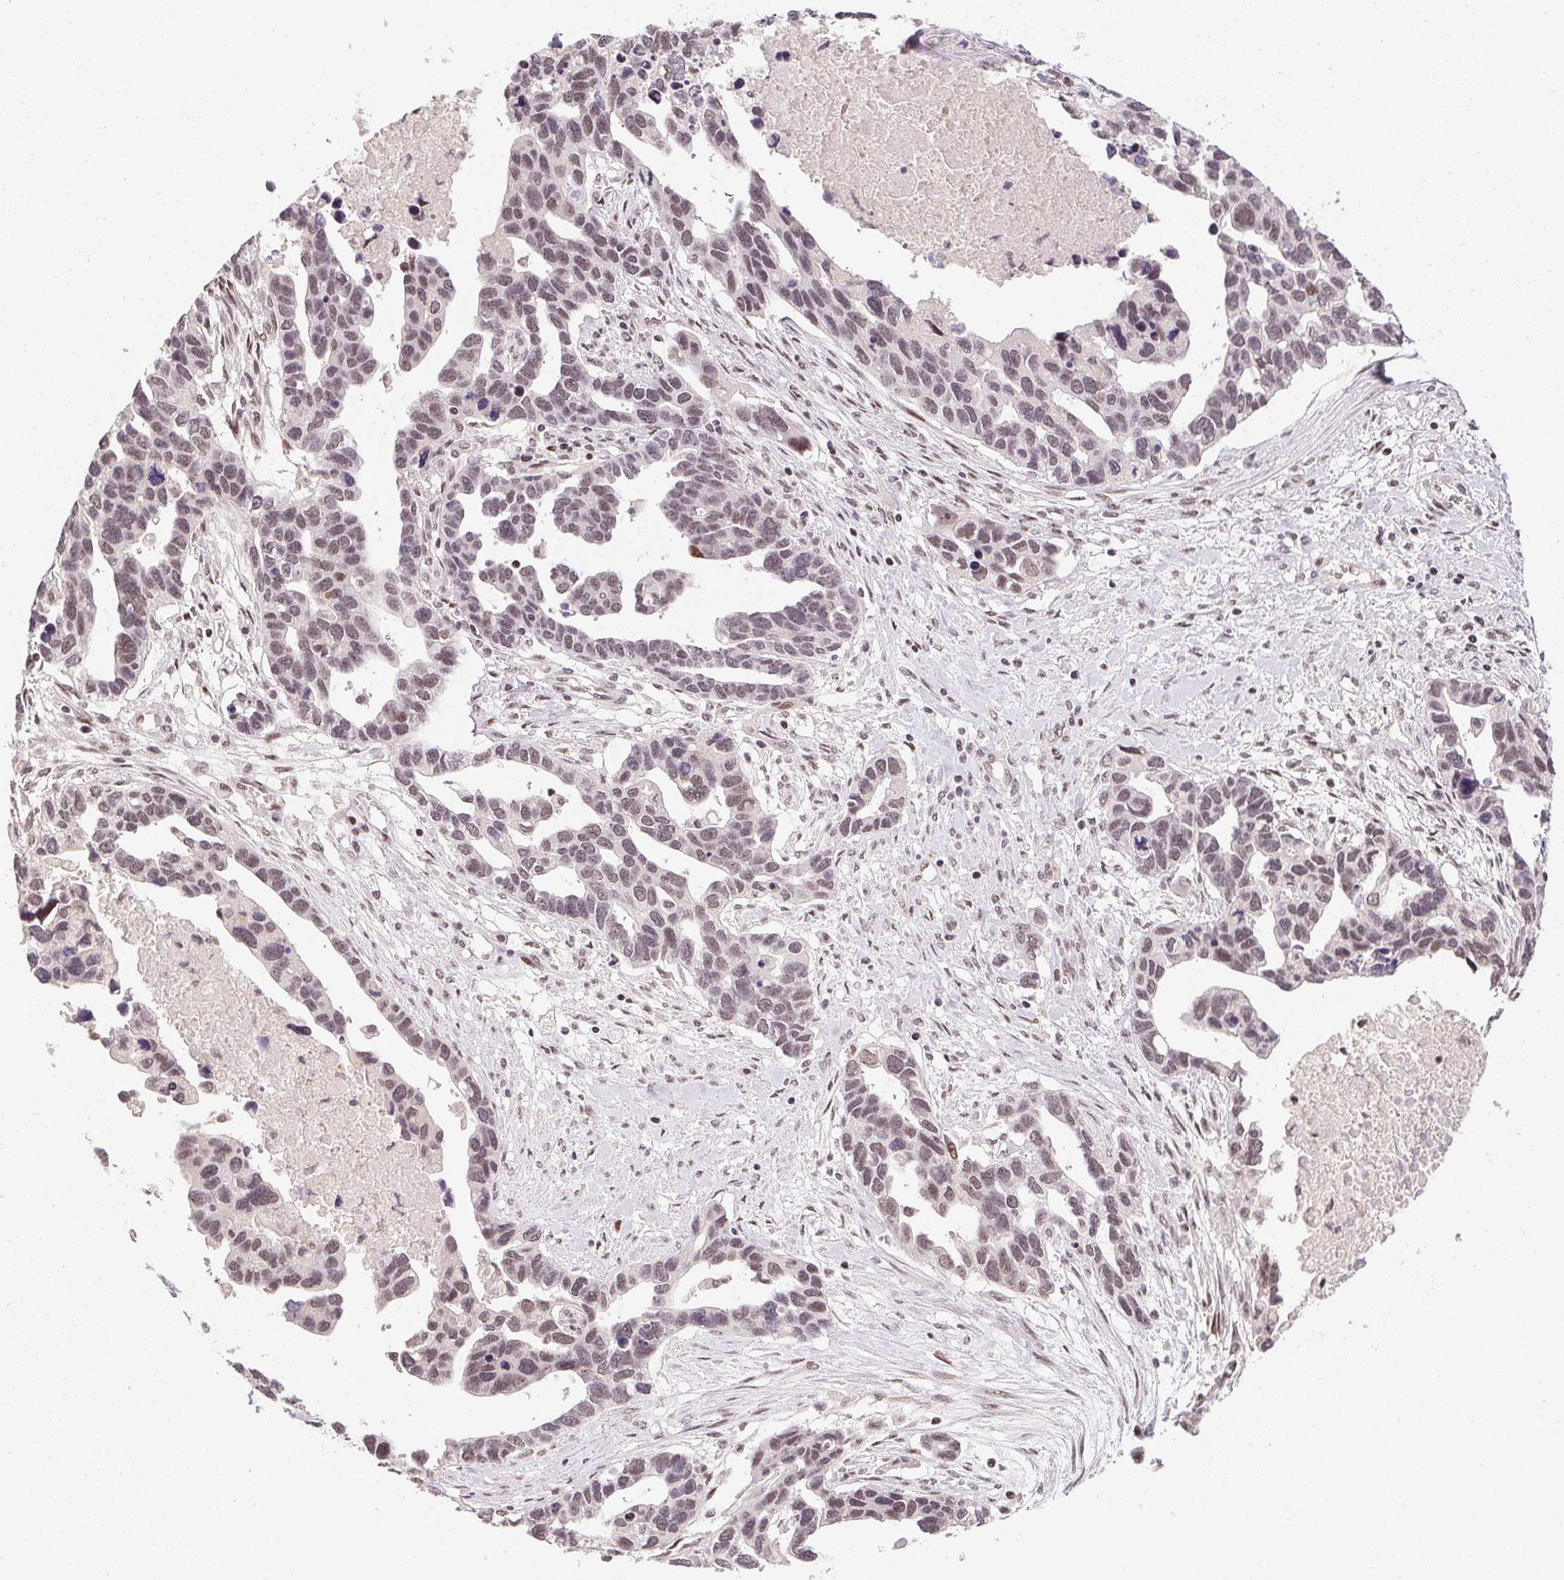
{"staining": {"intensity": "weak", "quantity": "25%-75%", "location": "nuclear"}, "tissue": "ovarian cancer", "cell_type": "Tumor cells", "image_type": "cancer", "snomed": [{"axis": "morphology", "description": "Cystadenocarcinoma, serous, NOS"}, {"axis": "topography", "description": "Ovary"}], "caption": "Protein staining of serous cystadenocarcinoma (ovarian) tissue displays weak nuclear staining in about 25%-75% of tumor cells. (Stains: DAB in brown, nuclei in blue, Microscopy: brightfield microscopy at high magnification).", "gene": "KDM4D", "patient": {"sex": "female", "age": 54}}